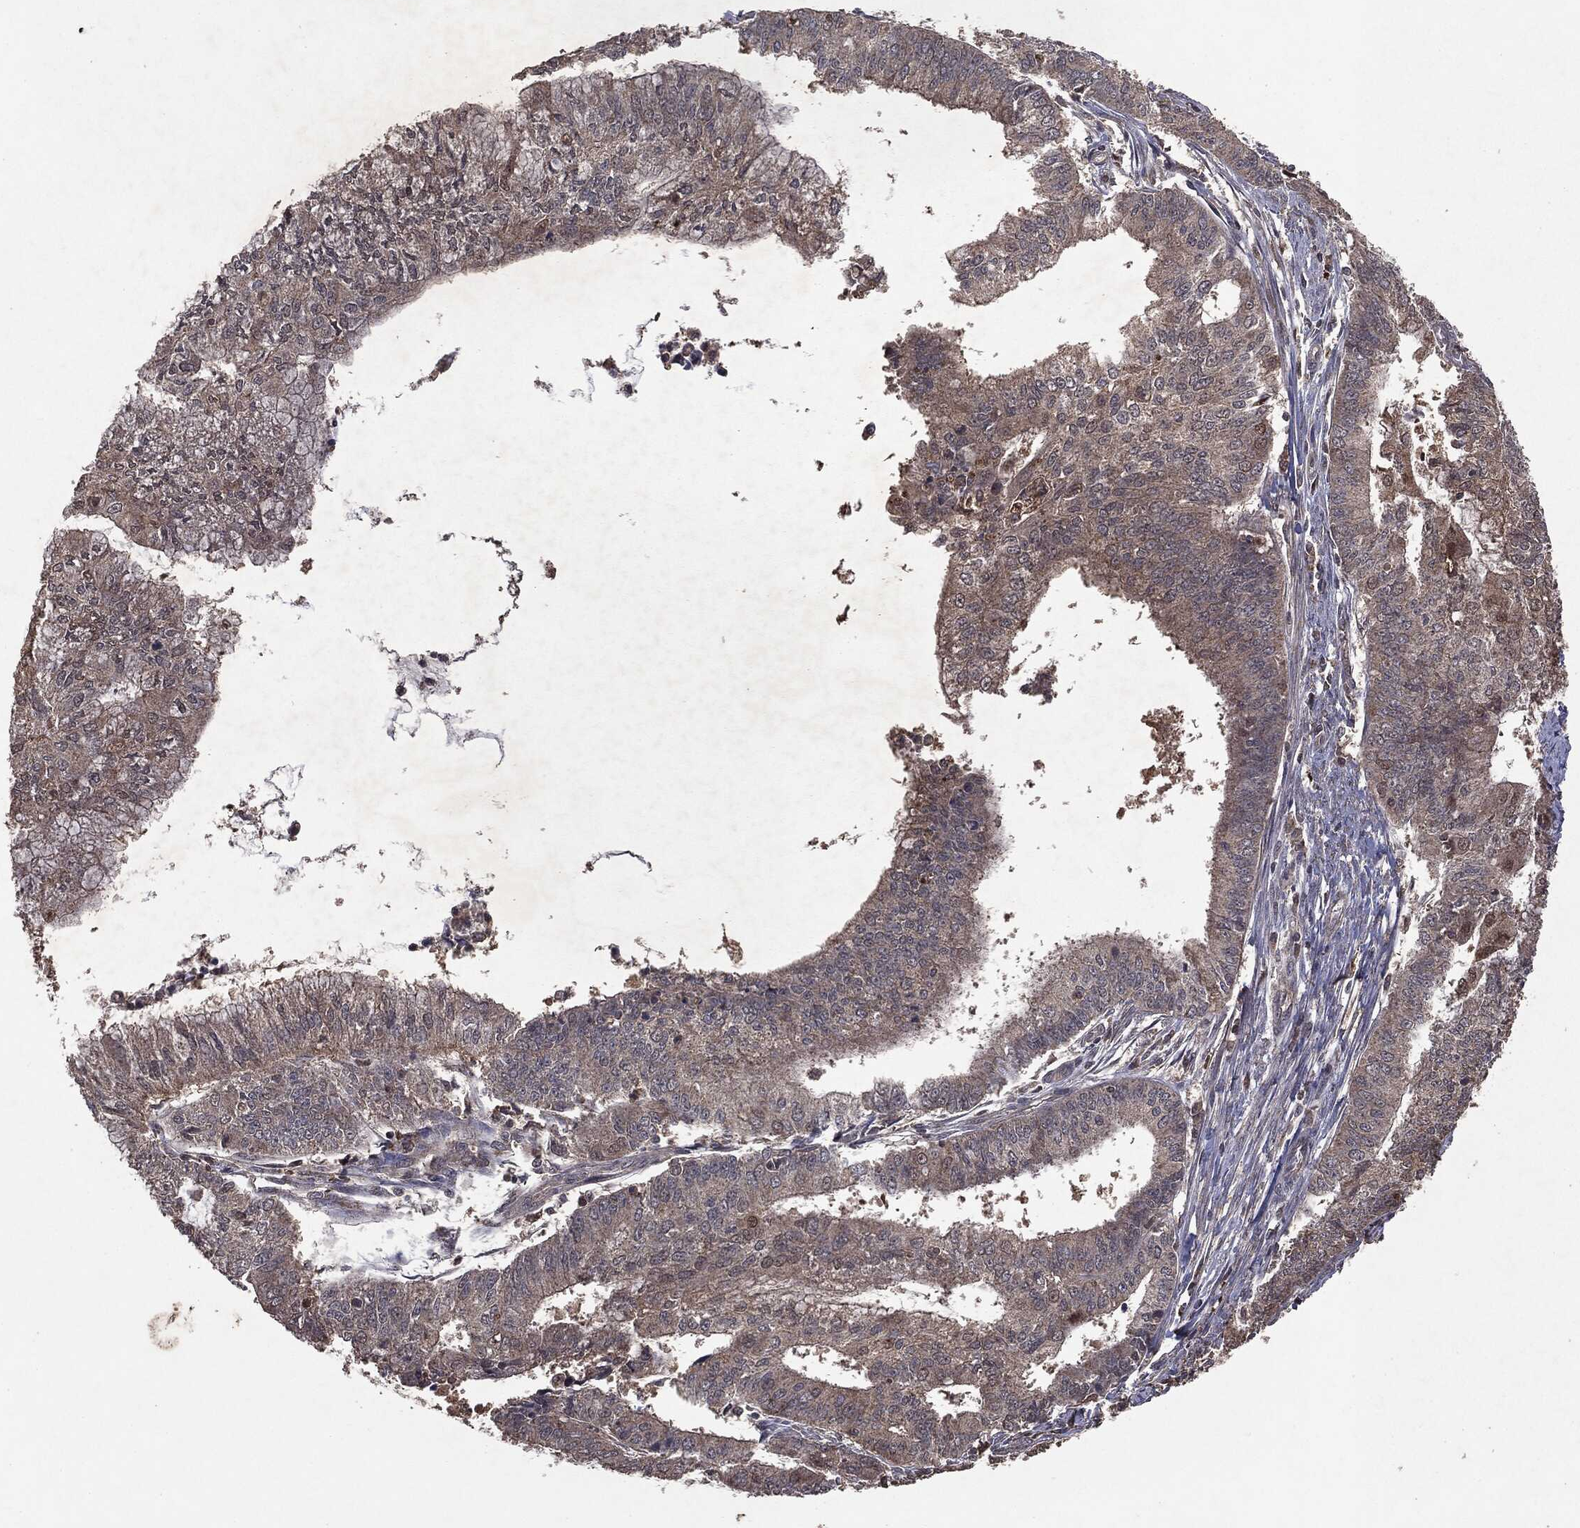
{"staining": {"intensity": "negative", "quantity": "none", "location": "none"}, "tissue": "endometrial cancer", "cell_type": "Tumor cells", "image_type": "cancer", "snomed": [{"axis": "morphology", "description": "Adenocarcinoma, NOS"}, {"axis": "topography", "description": "Endometrium"}], "caption": "DAB immunohistochemical staining of human endometrial cancer (adenocarcinoma) exhibits no significant staining in tumor cells.", "gene": "MTOR", "patient": {"sex": "female", "age": 61}}